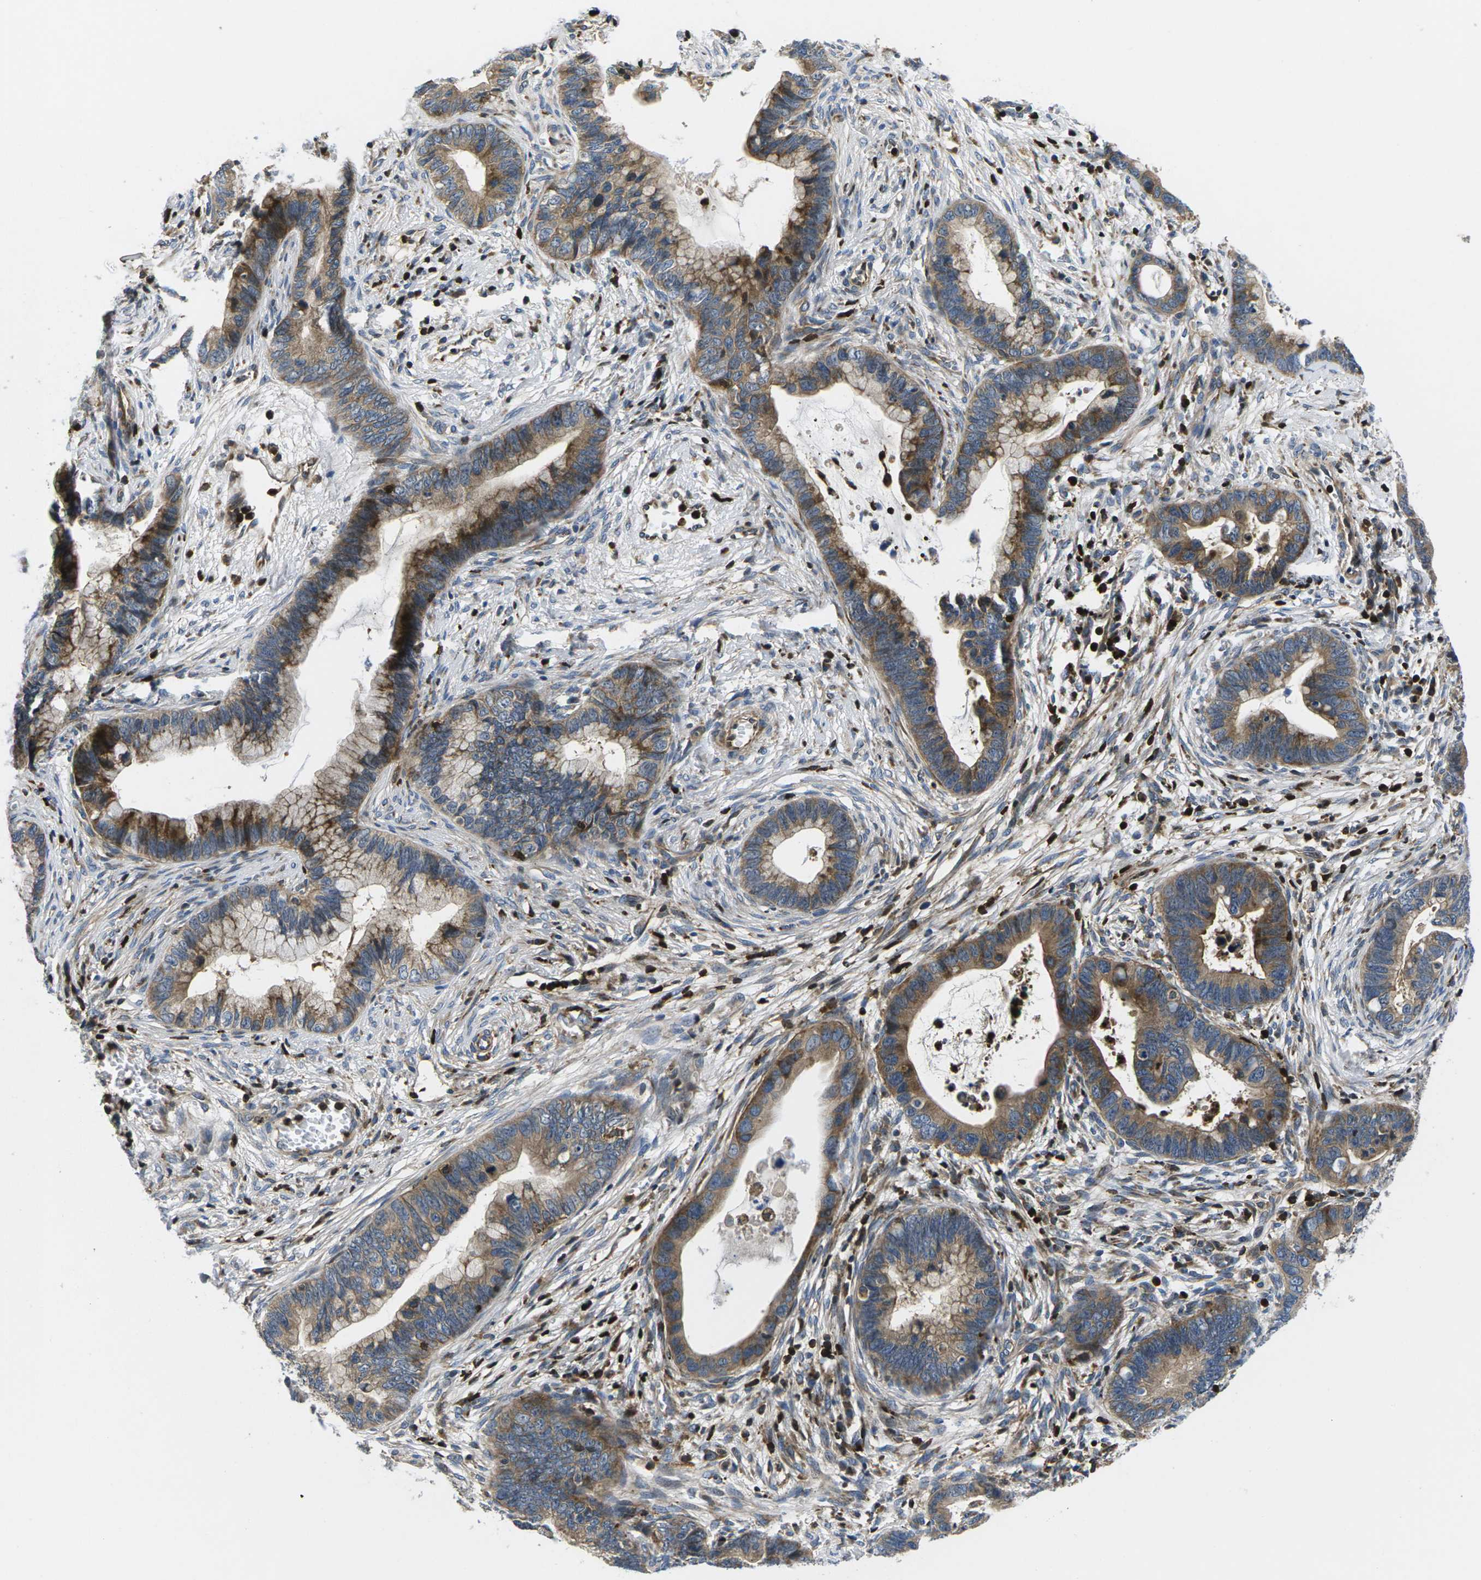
{"staining": {"intensity": "moderate", "quantity": ">75%", "location": "cytoplasmic/membranous"}, "tissue": "cervical cancer", "cell_type": "Tumor cells", "image_type": "cancer", "snomed": [{"axis": "morphology", "description": "Adenocarcinoma, NOS"}, {"axis": "topography", "description": "Cervix"}], "caption": "Protein expression analysis of cervical cancer (adenocarcinoma) displays moderate cytoplasmic/membranous staining in about >75% of tumor cells.", "gene": "PLCE1", "patient": {"sex": "female", "age": 44}}